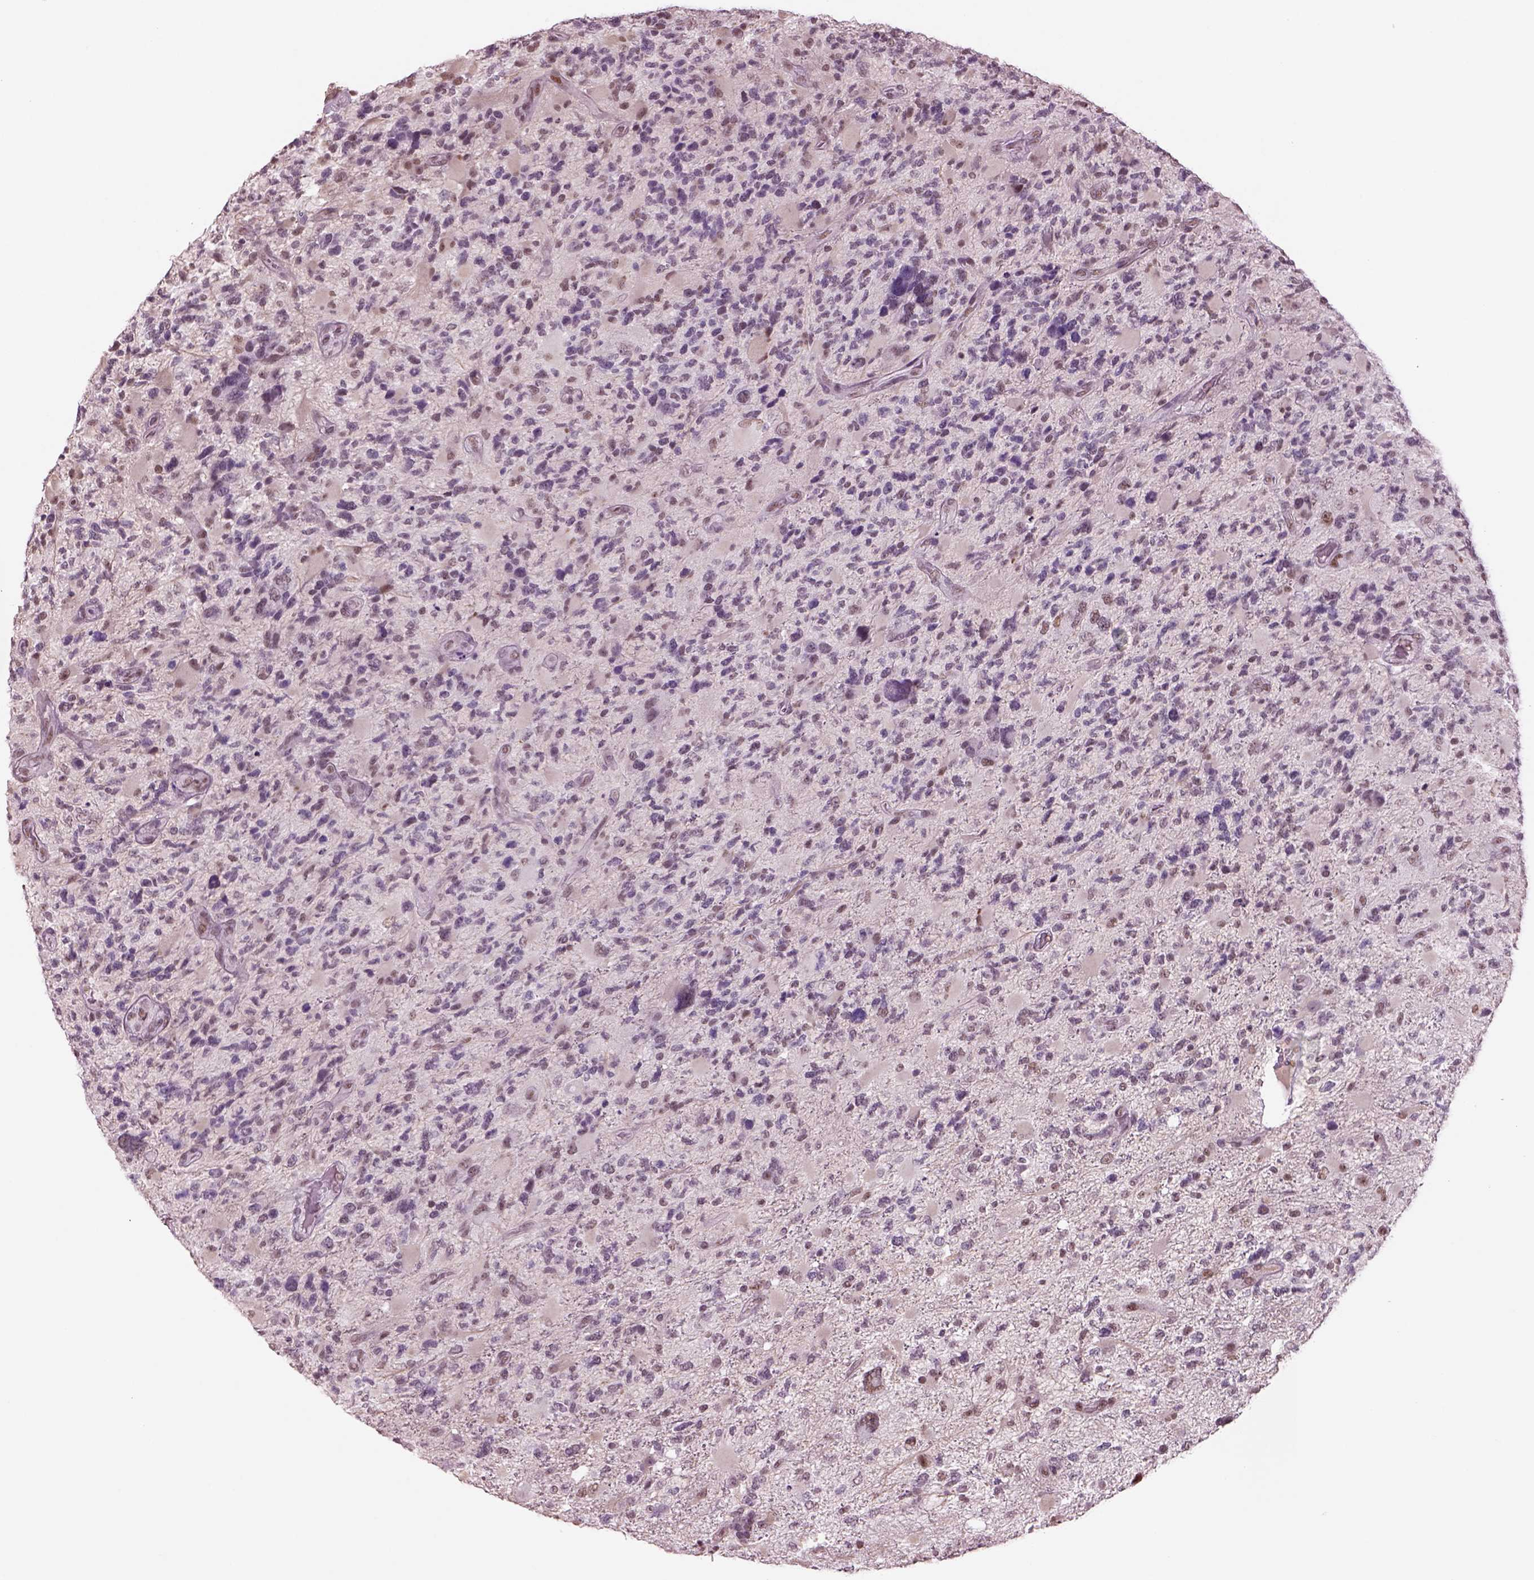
{"staining": {"intensity": "negative", "quantity": "none", "location": "none"}, "tissue": "glioma", "cell_type": "Tumor cells", "image_type": "cancer", "snomed": [{"axis": "morphology", "description": "Glioma, malignant, High grade"}, {"axis": "topography", "description": "Brain"}], "caption": "Immunohistochemical staining of human glioma exhibits no significant expression in tumor cells. Brightfield microscopy of IHC stained with DAB (3,3'-diaminobenzidine) (brown) and hematoxylin (blue), captured at high magnification.", "gene": "SEPHS1", "patient": {"sex": "female", "age": 71}}